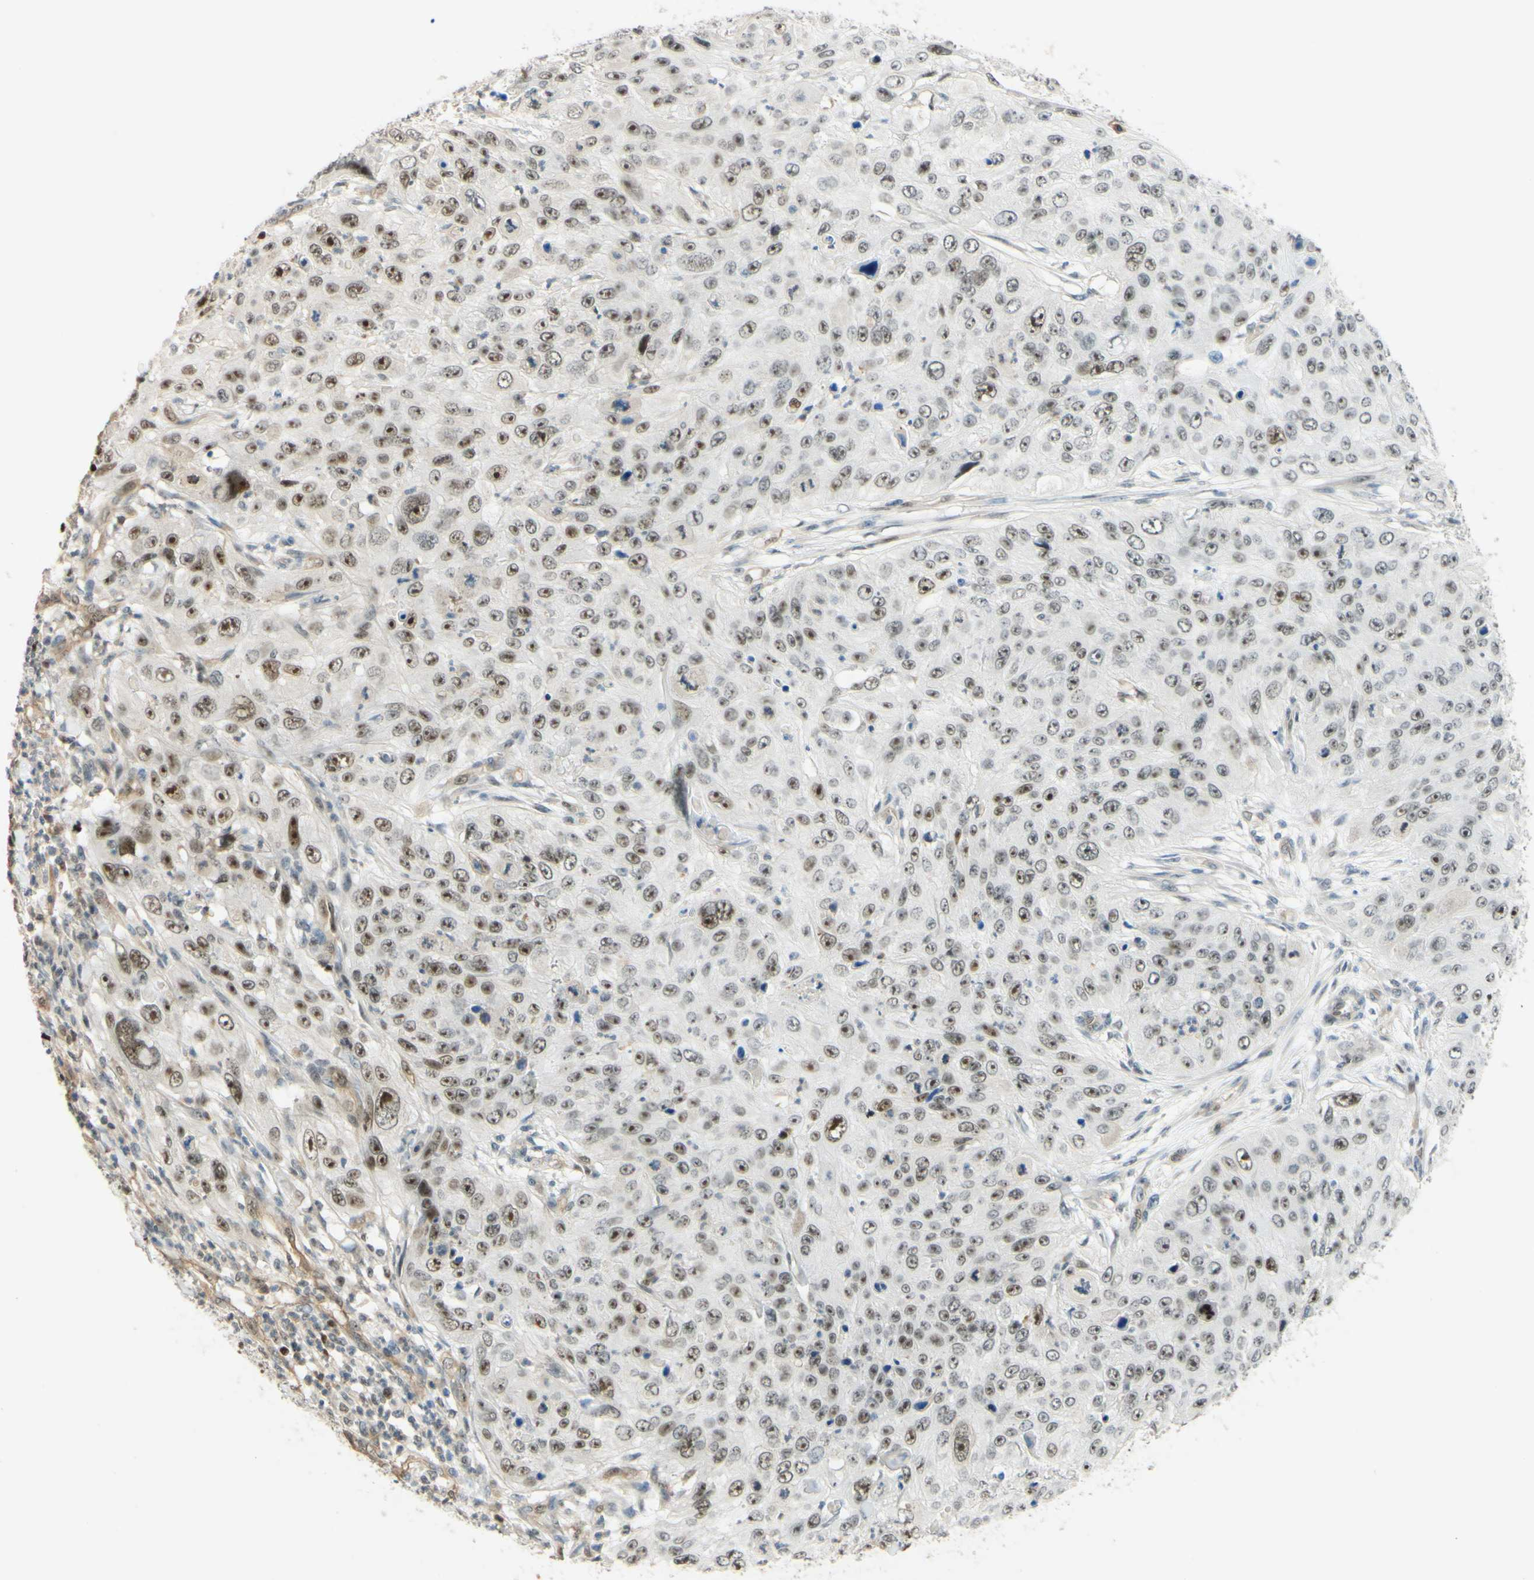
{"staining": {"intensity": "moderate", "quantity": ">75%", "location": "nuclear"}, "tissue": "skin cancer", "cell_type": "Tumor cells", "image_type": "cancer", "snomed": [{"axis": "morphology", "description": "Squamous cell carcinoma, NOS"}, {"axis": "topography", "description": "Skin"}], "caption": "A medium amount of moderate nuclear expression is identified in approximately >75% of tumor cells in skin cancer (squamous cell carcinoma) tissue.", "gene": "POLB", "patient": {"sex": "female", "age": 80}}